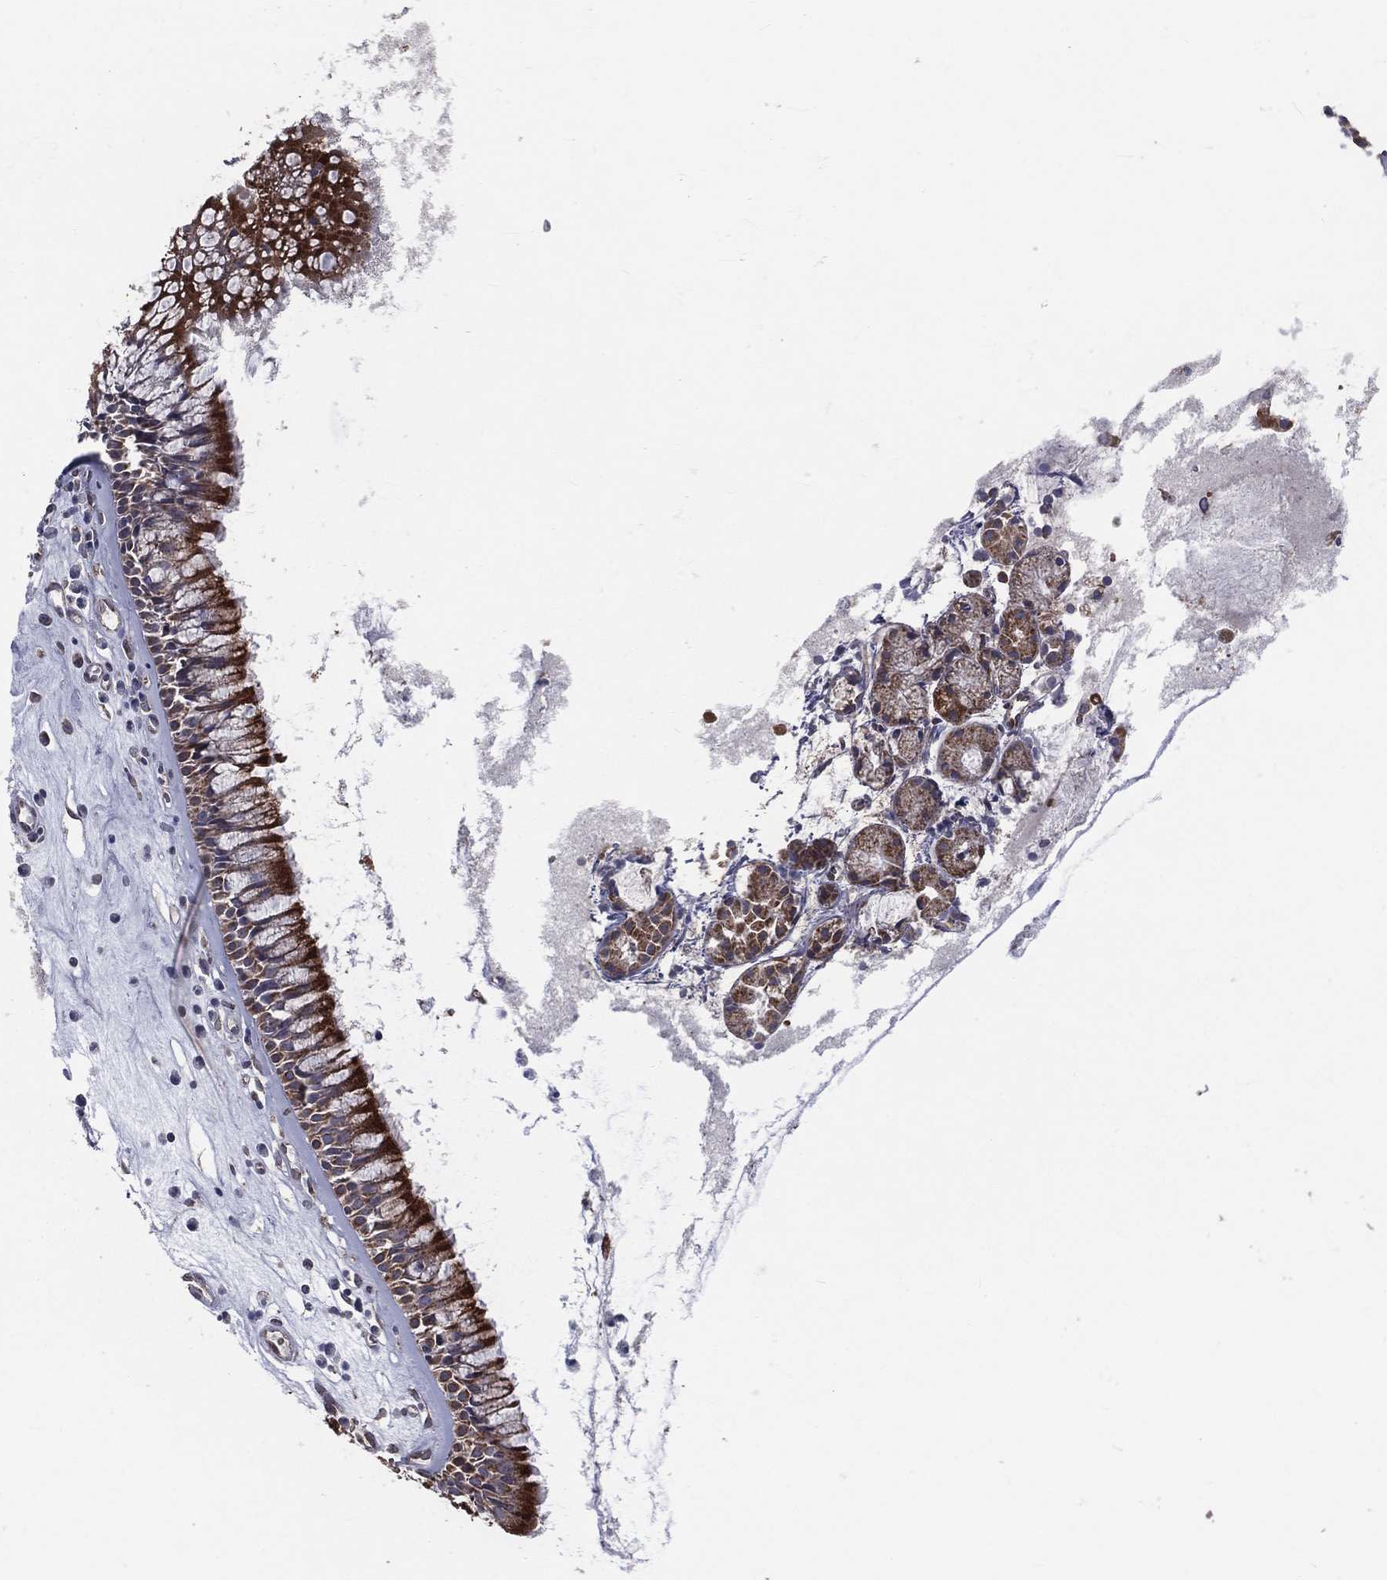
{"staining": {"intensity": "strong", "quantity": "<25%", "location": "cytoplasmic/membranous"}, "tissue": "nasopharynx", "cell_type": "Respiratory epithelial cells", "image_type": "normal", "snomed": [{"axis": "morphology", "description": "Normal tissue, NOS"}, {"axis": "topography", "description": "Nasopharynx"}], "caption": "A brown stain shows strong cytoplasmic/membranous expression of a protein in respiratory epithelial cells of unremarkable nasopharynx.", "gene": "MRPL46", "patient": {"sex": "male", "age": 57}}